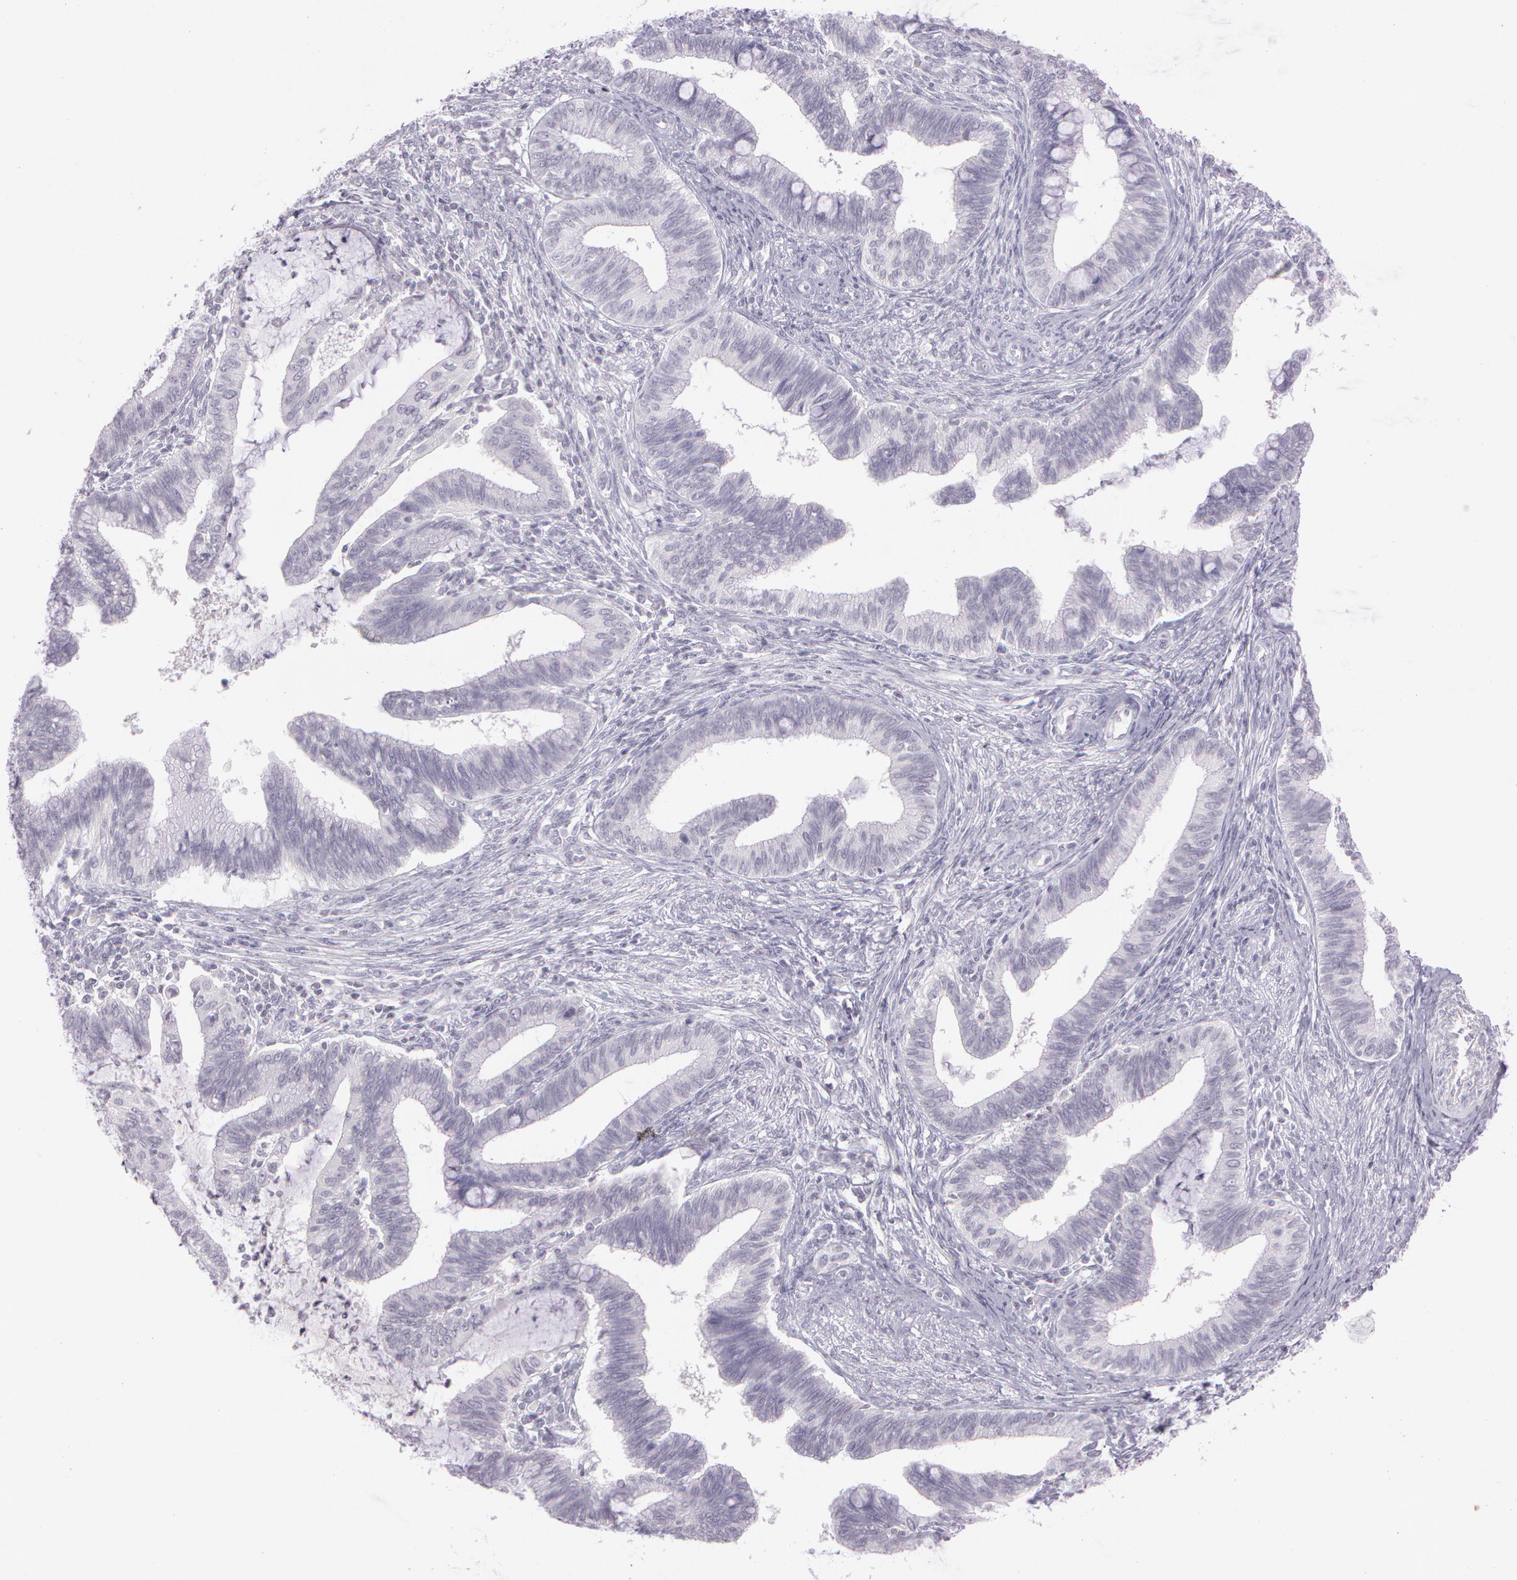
{"staining": {"intensity": "negative", "quantity": "none", "location": "none"}, "tissue": "cervical cancer", "cell_type": "Tumor cells", "image_type": "cancer", "snomed": [{"axis": "morphology", "description": "Adenocarcinoma, NOS"}, {"axis": "topography", "description": "Cervix"}], "caption": "Immunohistochemistry histopathology image of neoplastic tissue: cervical adenocarcinoma stained with DAB (3,3'-diaminobenzidine) displays no significant protein staining in tumor cells.", "gene": "OTC", "patient": {"sex": "female", "age": 36}}